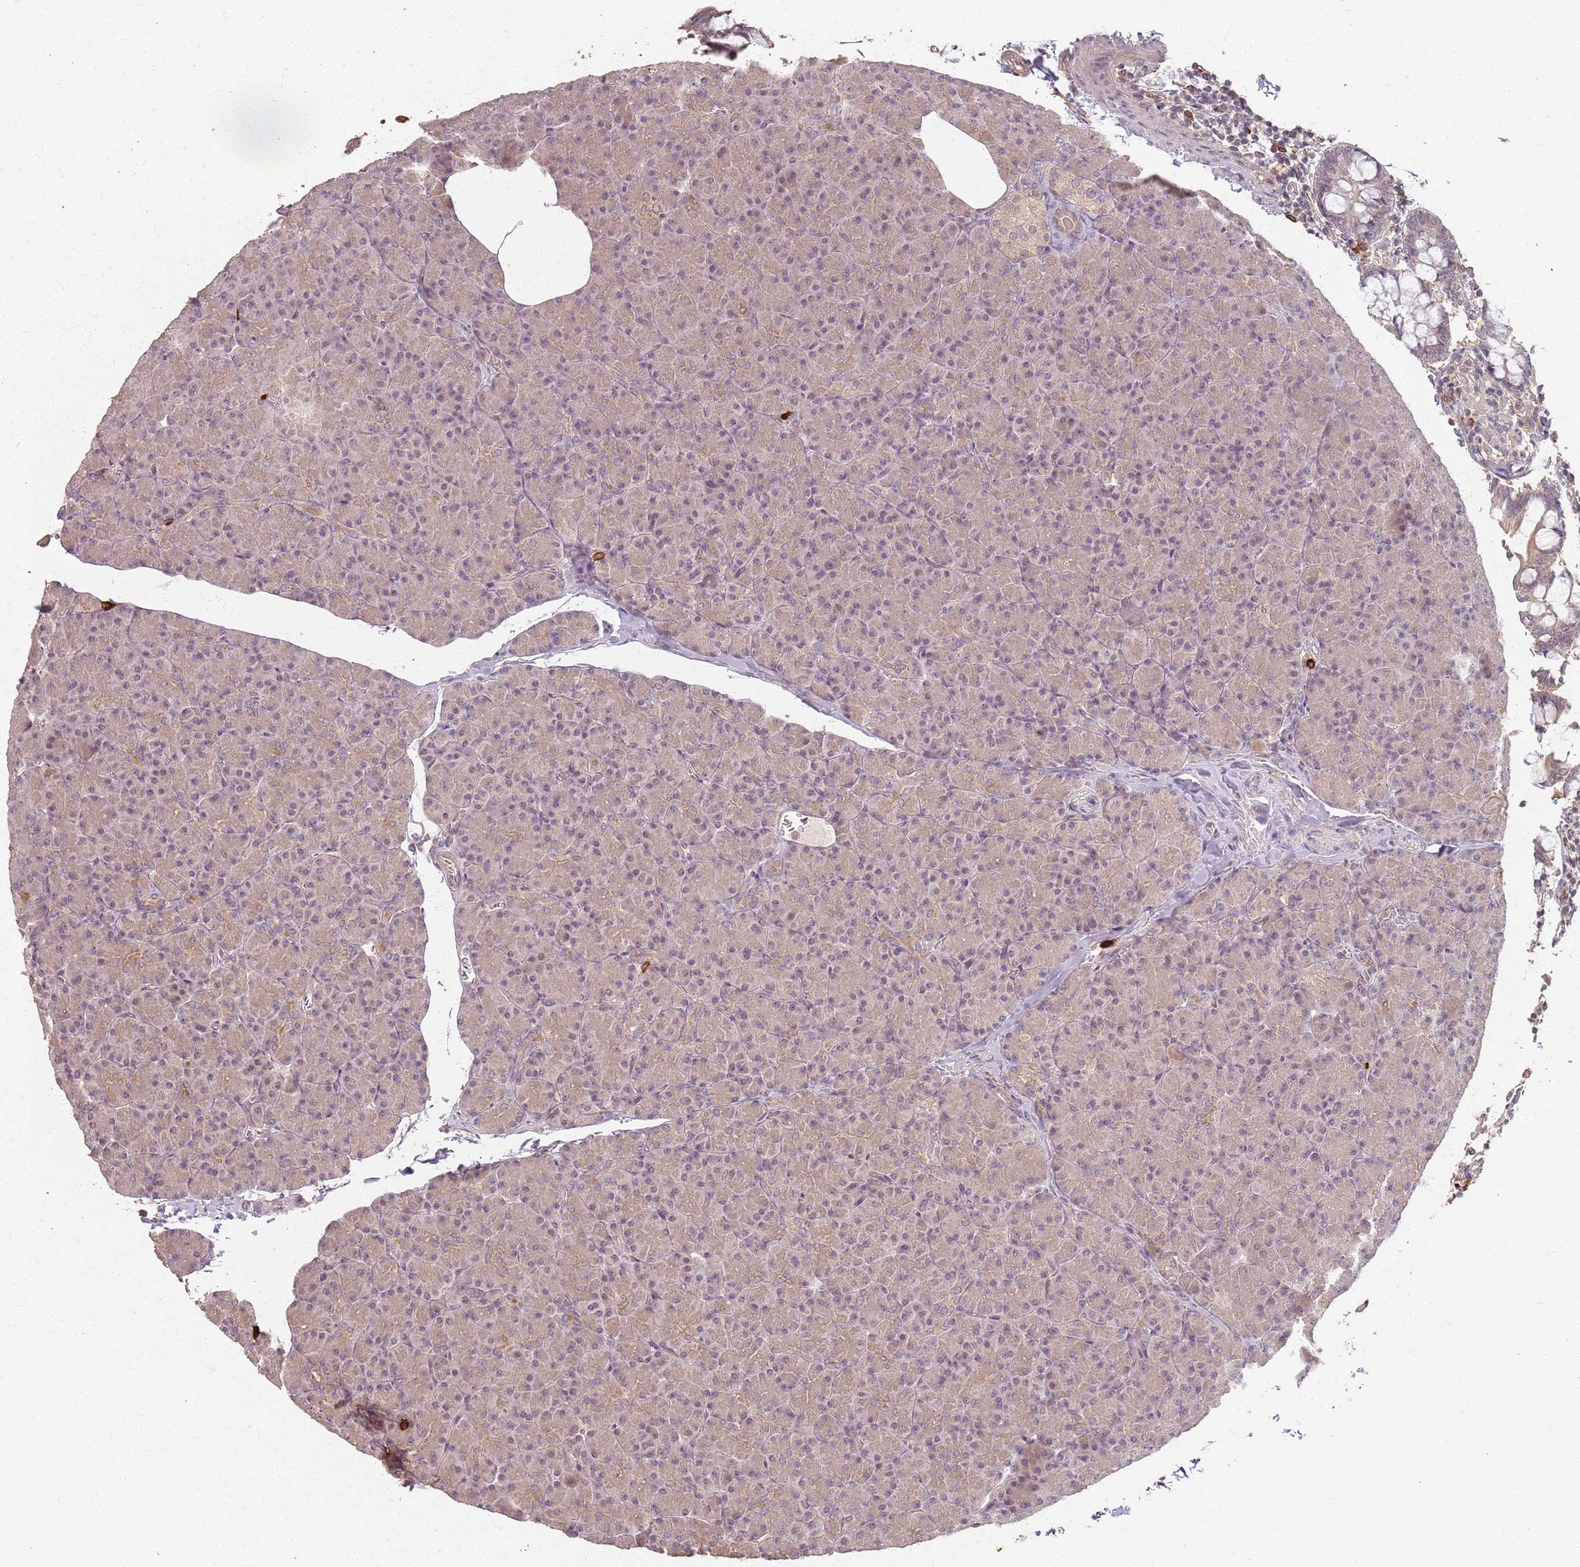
{"staining": {"intensity": "moderate", "quantity": "<25%", "location": "cytoplasmic/membranous"}, "tissue": "pancreas", "cell_type": "Exocrine glandular cells", "image_type": "normal", "snomed": [{"axis": "morphology", "description": "Normal tissue, NOS"}, {"axis": "topography", "description": "Pancreas"}], "caption": "IHC (DAB) staining of benign pancreas reveals moderate cytoplasmic/membranous protein expression in about <25% of exocrine glandular cells.", "gene": "CCDC168", "patient": {"sex": "female", "age": 43}}